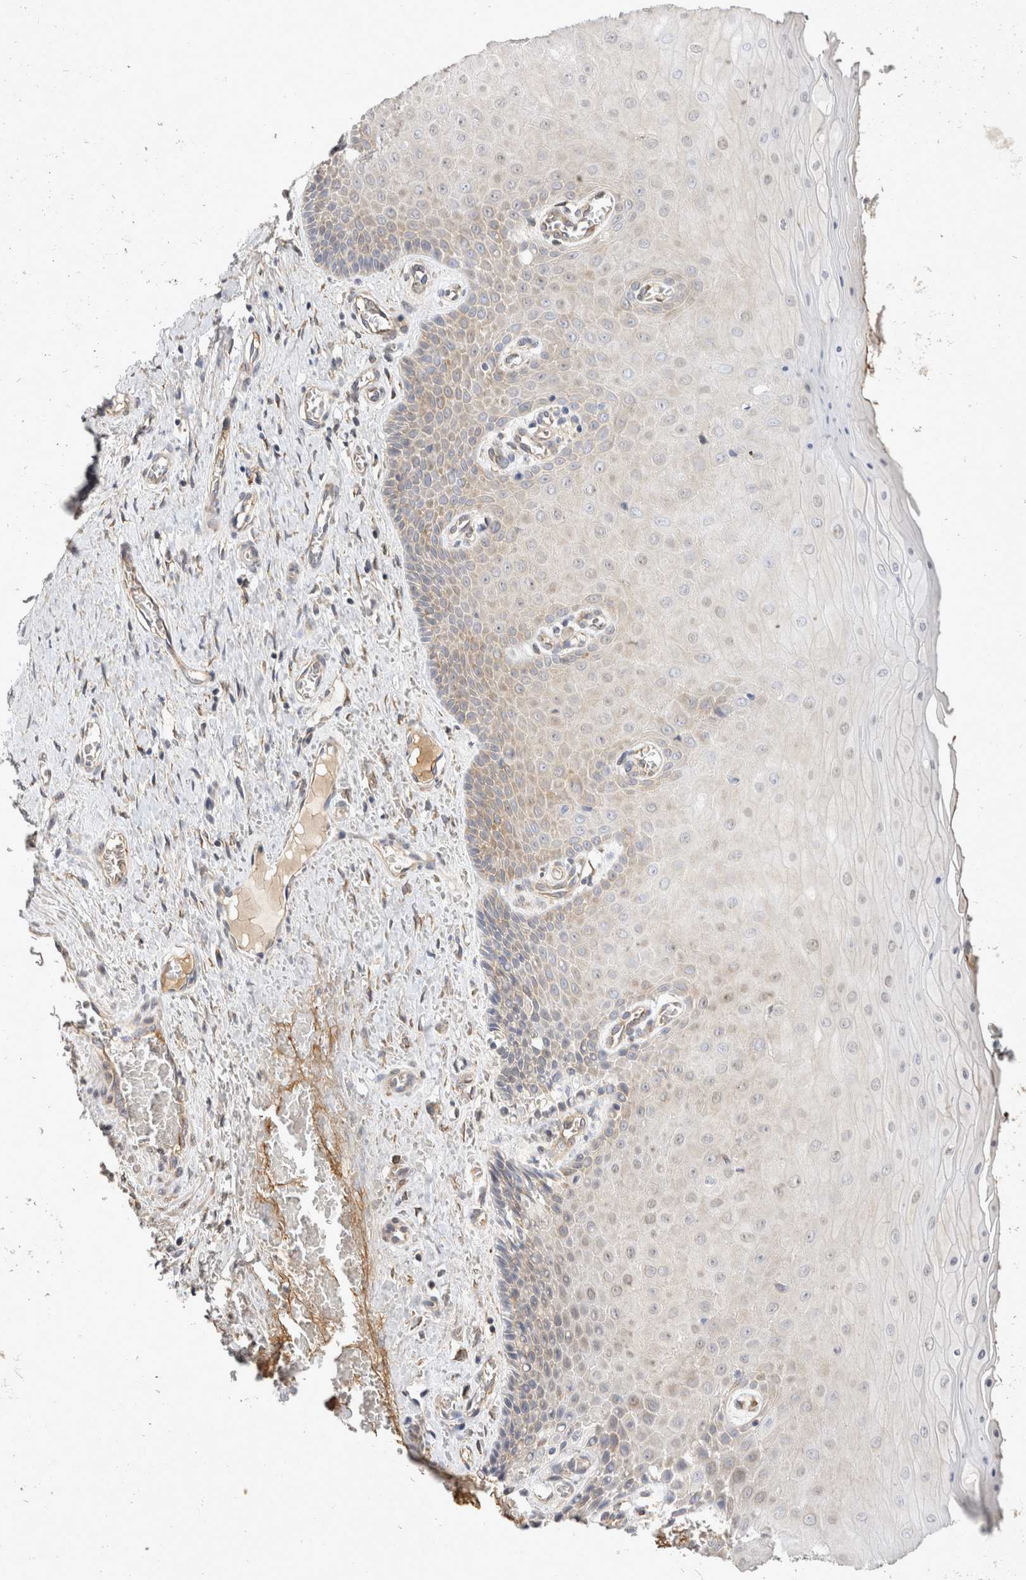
{"staining": {"intensity": "weak", "quantity": "<25%", "location": "cytoplasmic/membranous"}, "tissue": "cervix", "cell_type": "Glandular cells", "image_type": "normal", "snomed": [{"axis": "morphology", "description": "Normal tissue, NOS"}, {"axis": "topography", "description": "Cervix"}], "caption": "The micrograph shows no staining of glandular cells in normal cervix.", "gene": "EIF4G3", "patient": {"sex": "female", "age": 55}}